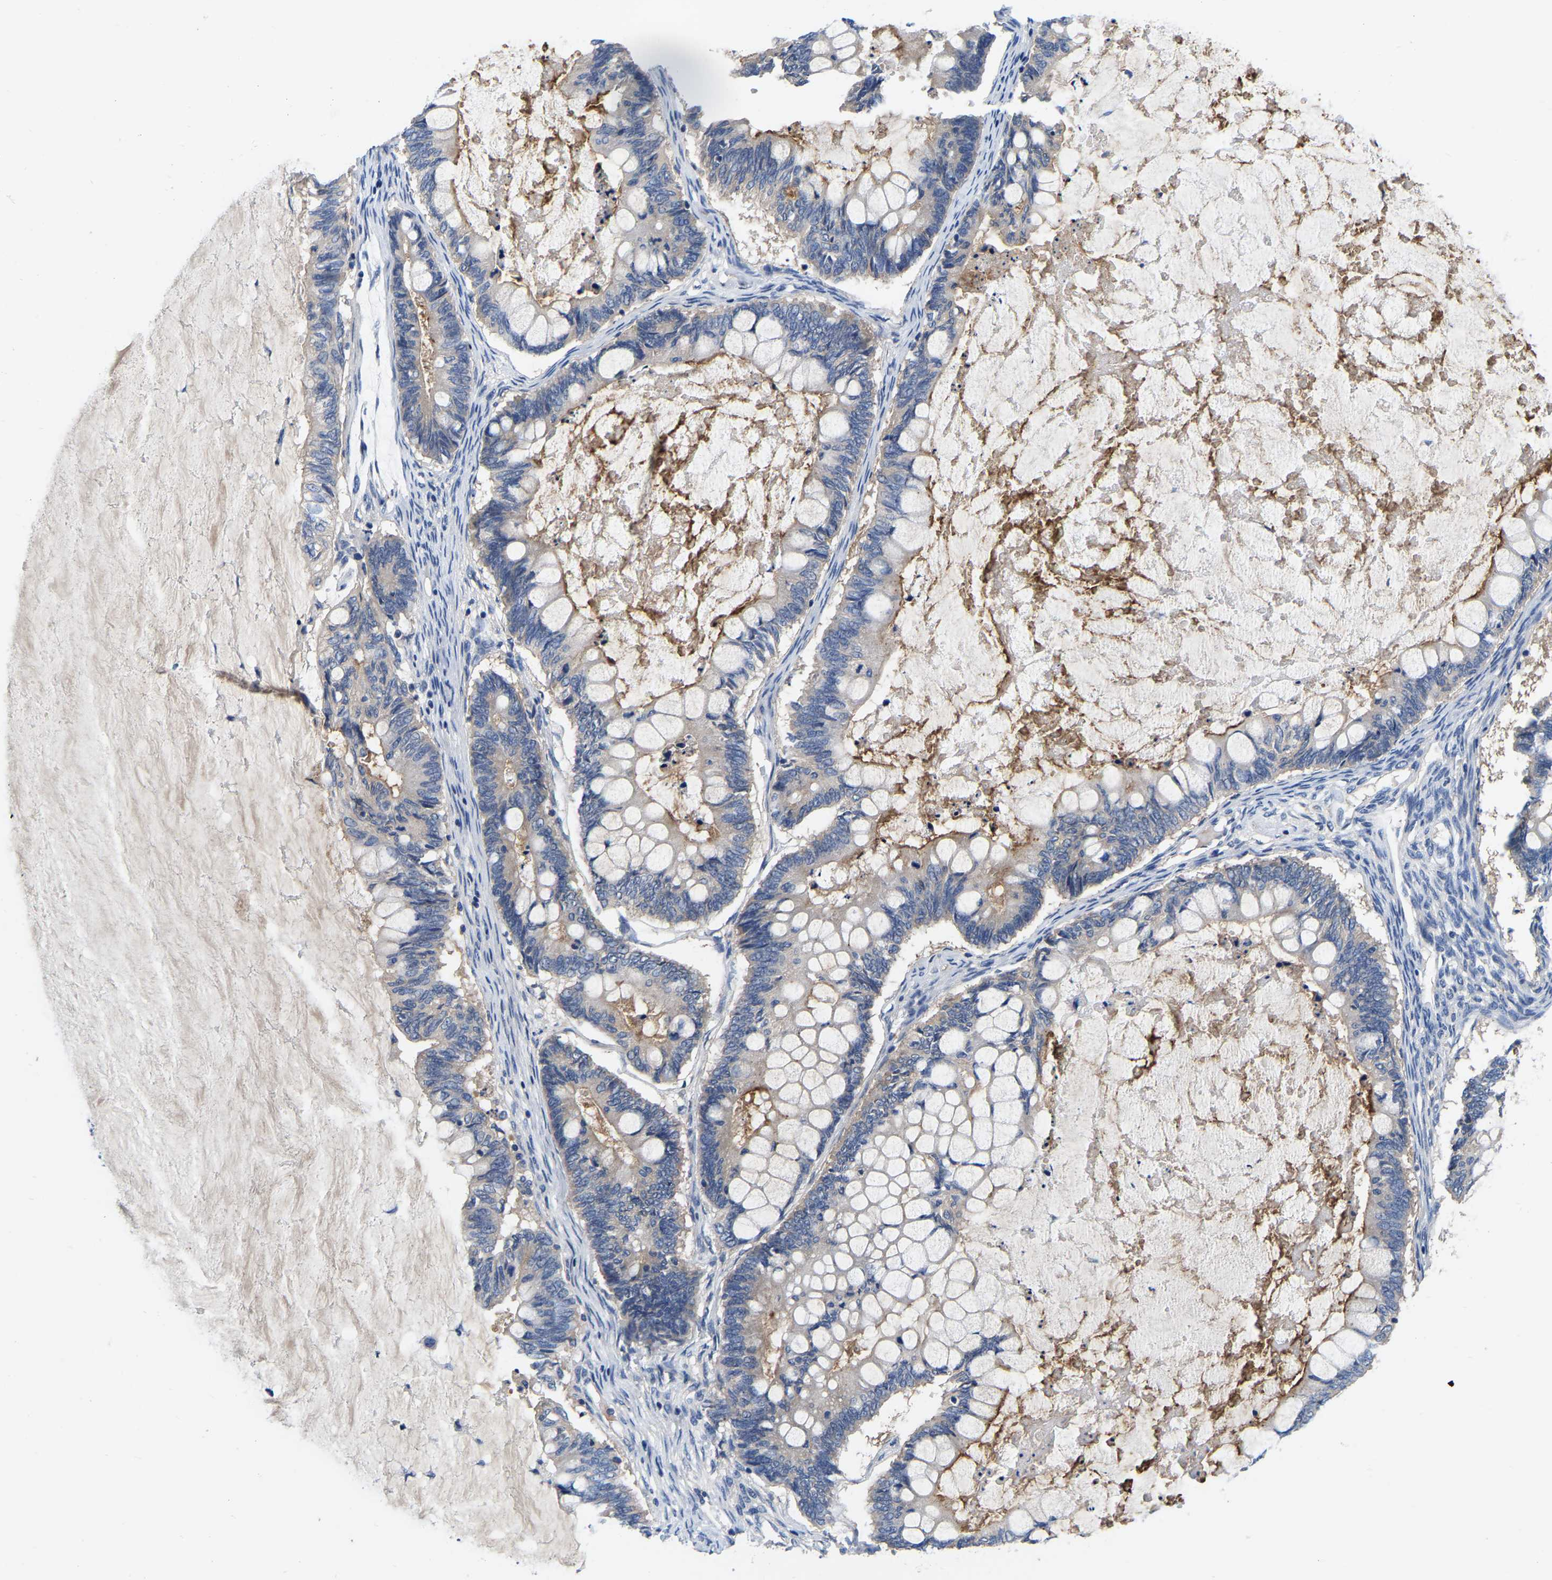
{"staining": {"intensity": "strong", "quantity": "<25%", "location": "cytoplasmic/membranous"}, "tissue": "ovarian cancer", "cell_type": "Tumor cells", "image_type": "cancer", "snomed": [{"axis": "morphology", "description": "Cystadenocarcinoma, mucinous, NOS"}, {"axis": "topography", "description": "Ovary"}], "caption": "IHC (DAB (3,3'-diaminobenzidine)) staining of ovarian mucinous cystadenocarcinoma shows strong cytoplasmic/membranous protein positivity in about <25% of tumor cells. The protein of interest is stained brown, and the nuclei are stained in blue (DAB (3,3'-diaminobenzidine) IHC with brightfield microscopy, high magnification).", "gene": "RAB27B", "patient": {"sex": "female", "age": 61}}